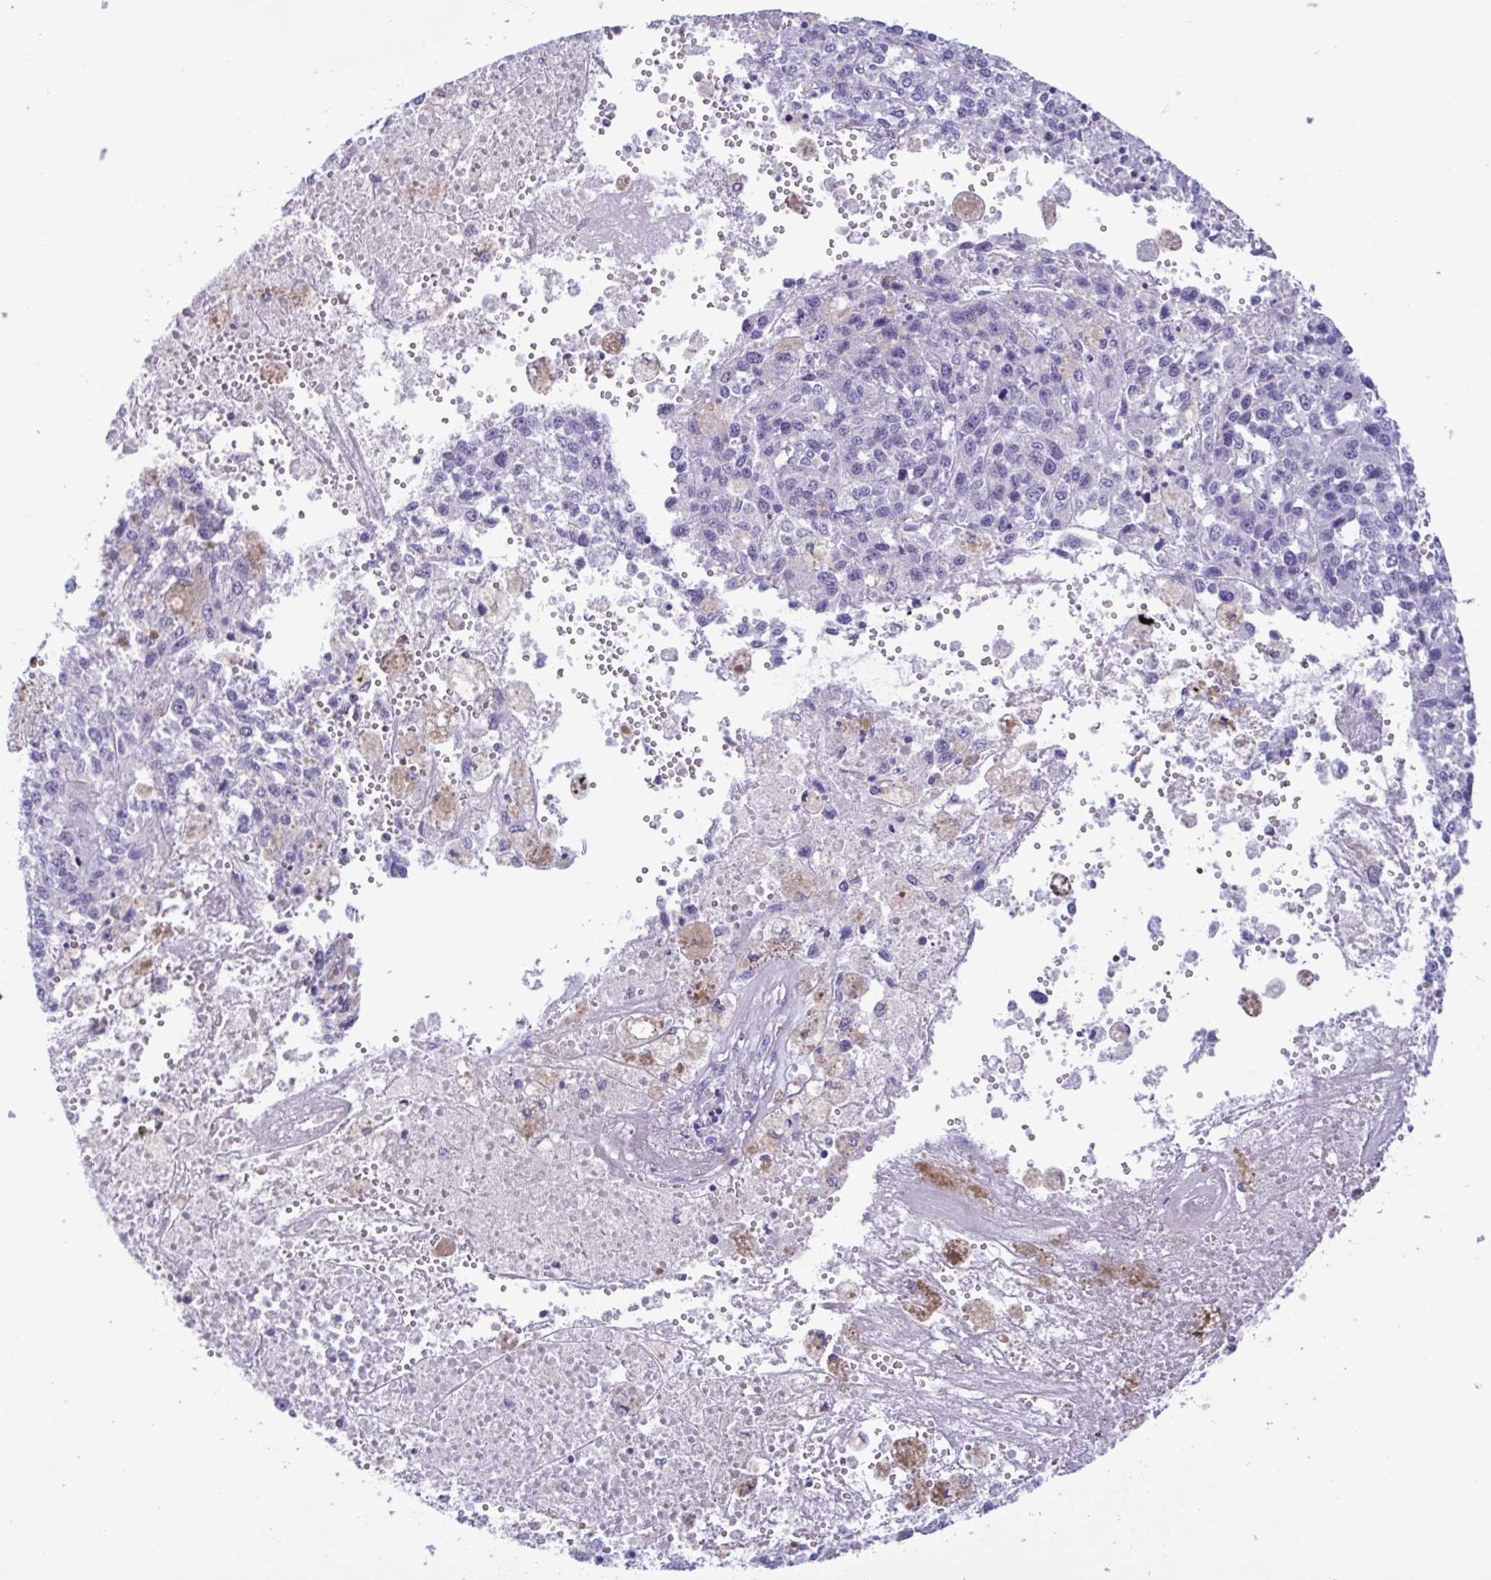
{"staining": {"intensity": "negative", "quantity": "none", "location": "none"}, "tissue": "melanoma", "cell_type": "Tumor cells", "image_type": "cancer", "snomed": [{"axis": "morphology", "description": "Malignant melanoma, Metastatic site"}, {"axis": "topography", "description": "Lymph node"}], "caption": "The histopathology image demonstrates no staining of tumor cells in malignant melanoma (metastatic site).", "gene": "TSPY2", "patient": {"sex": "female", "age": 64}}